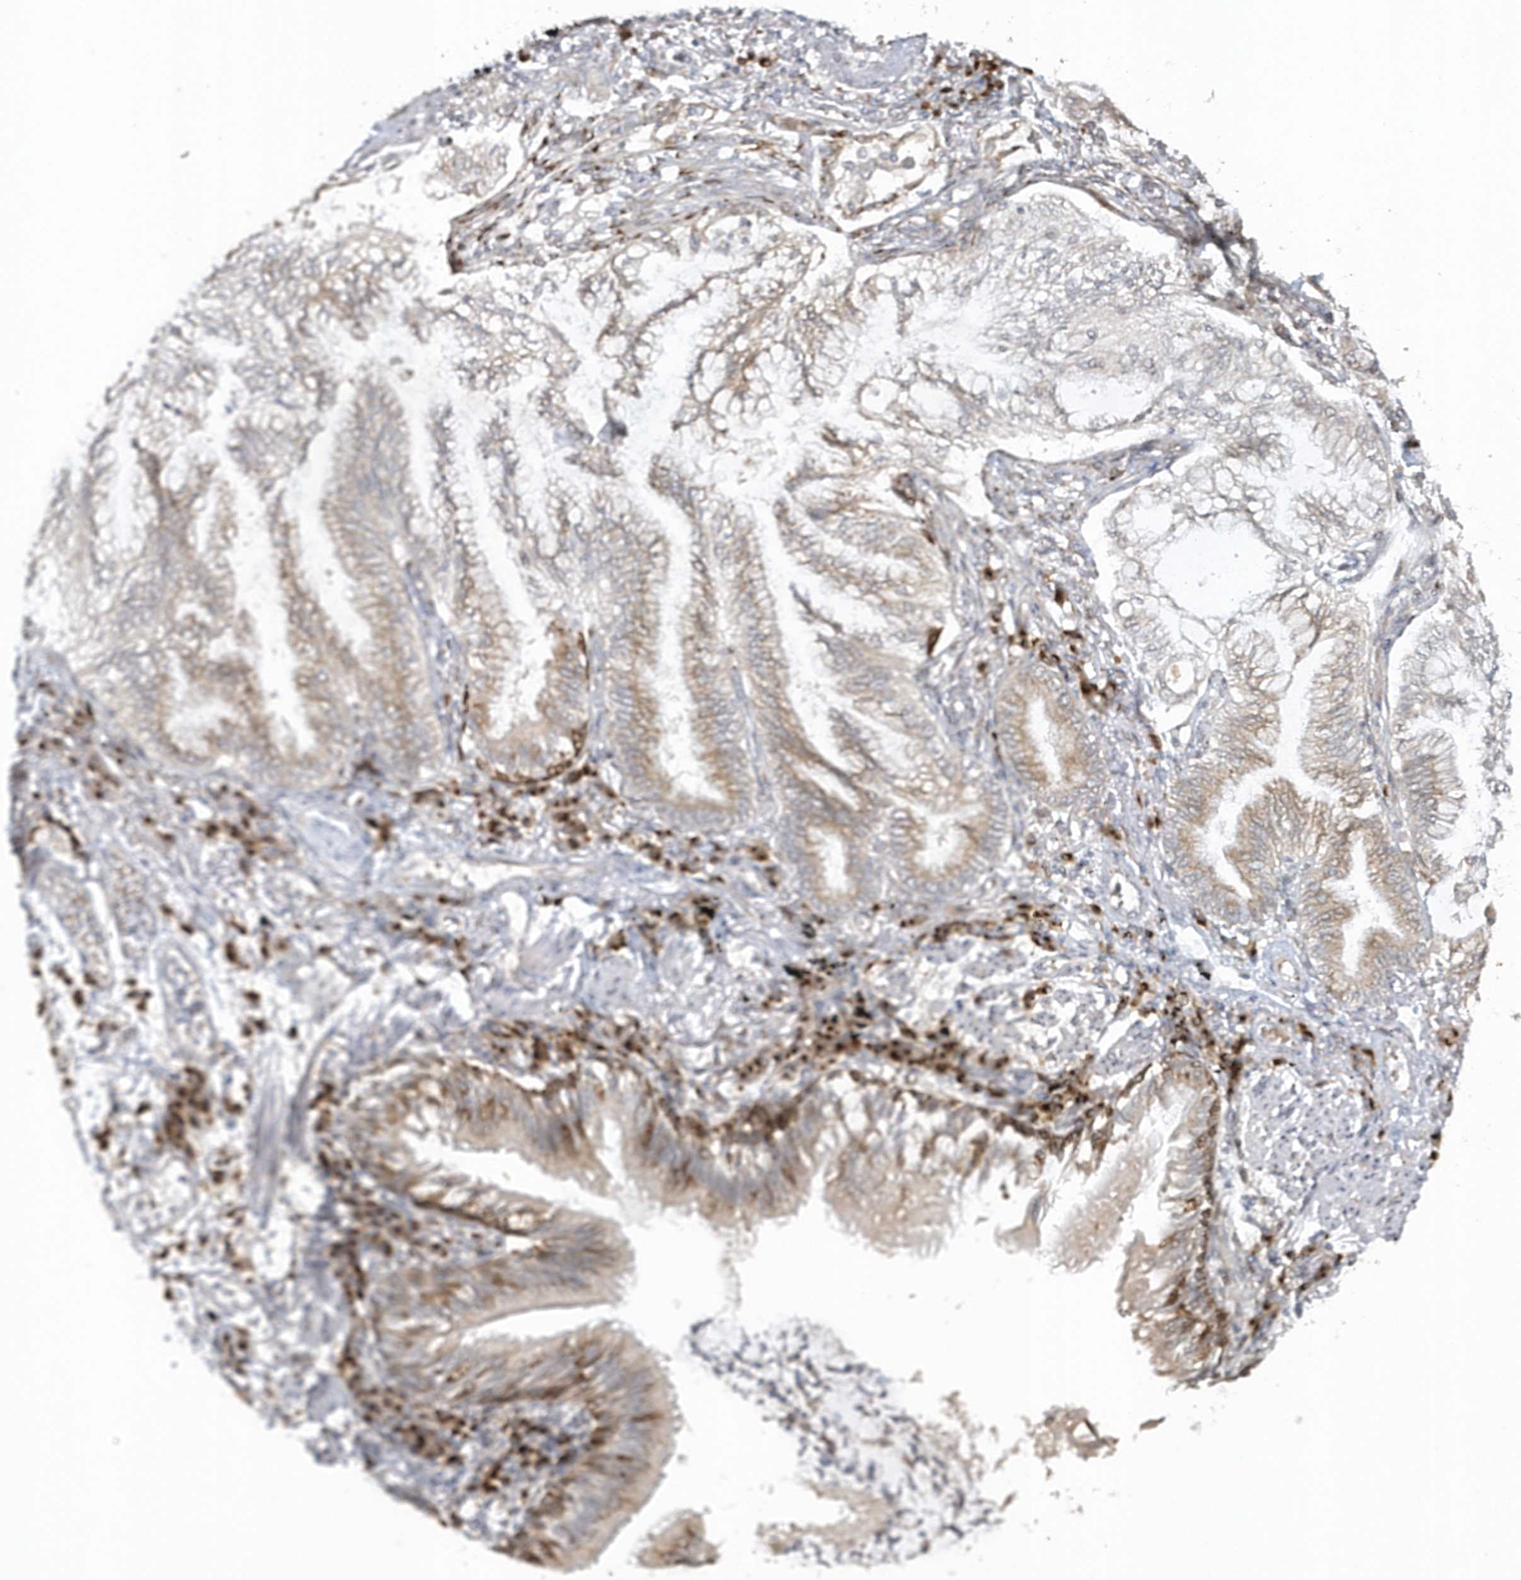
{"staining": {"intensity": "weak", "quantity": ">75%", "location": "cytoplasmic/membranous"}, "tissue": "lung cancer", "cell_type": "Tumor cells", "image_type": "cancer", "snomed": [{"axis": "morphology", "description": "Adenocarcinoma, NOS"}, {"axis": "topography", "description": "Lung"}], "caption": "Lung cancer stained for a protein (brown) exhibits weak cytoplasmic/membranous positive expression in approximately >75% of tumor cells.", "gene": "DHFR", "patient": {"sex": "female", "age": 70}}